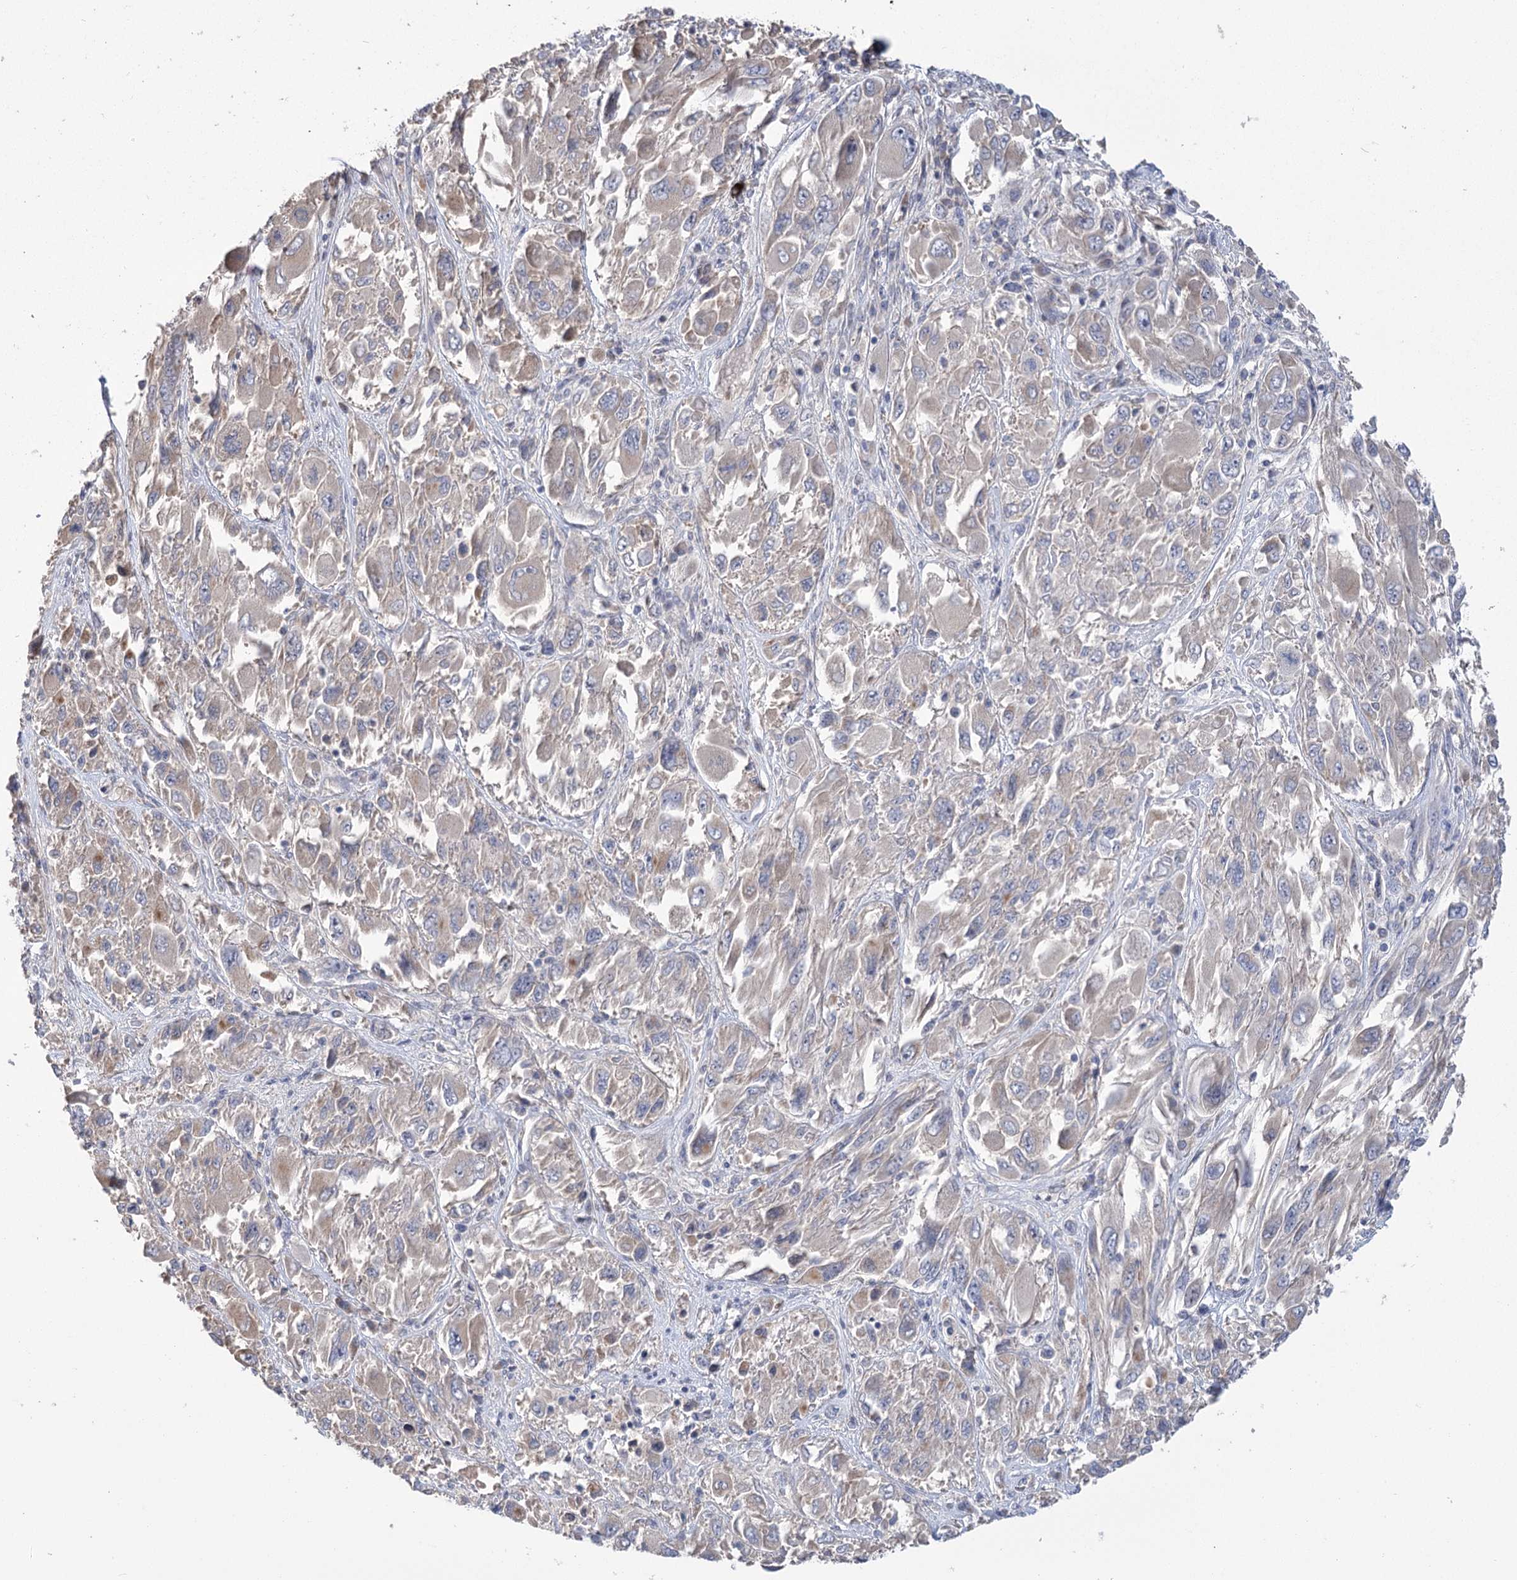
{"staining": {"intensity": "negative", "quantity": "none", "location": "none"}, "tissue": "melanoma", "cell_type": "Tumor cells", "image_type": "cancer", "snomed": [{"axis": "morphology", "description": "Malignant melanoma, NOS"}, {"axis": "topography", "description": "Skin"}], "caption": "There is no significant expression in tumor cells of melanoma. (Stains: DAB (3,3'-diaminobenzidine) immunohistochemistry (IHC) with hematoxylin counter stain, Microscopy: brightfield microscopy at high magnification).", "gene": "PBLD", "patient": {"sex": "female", "age": 91}}